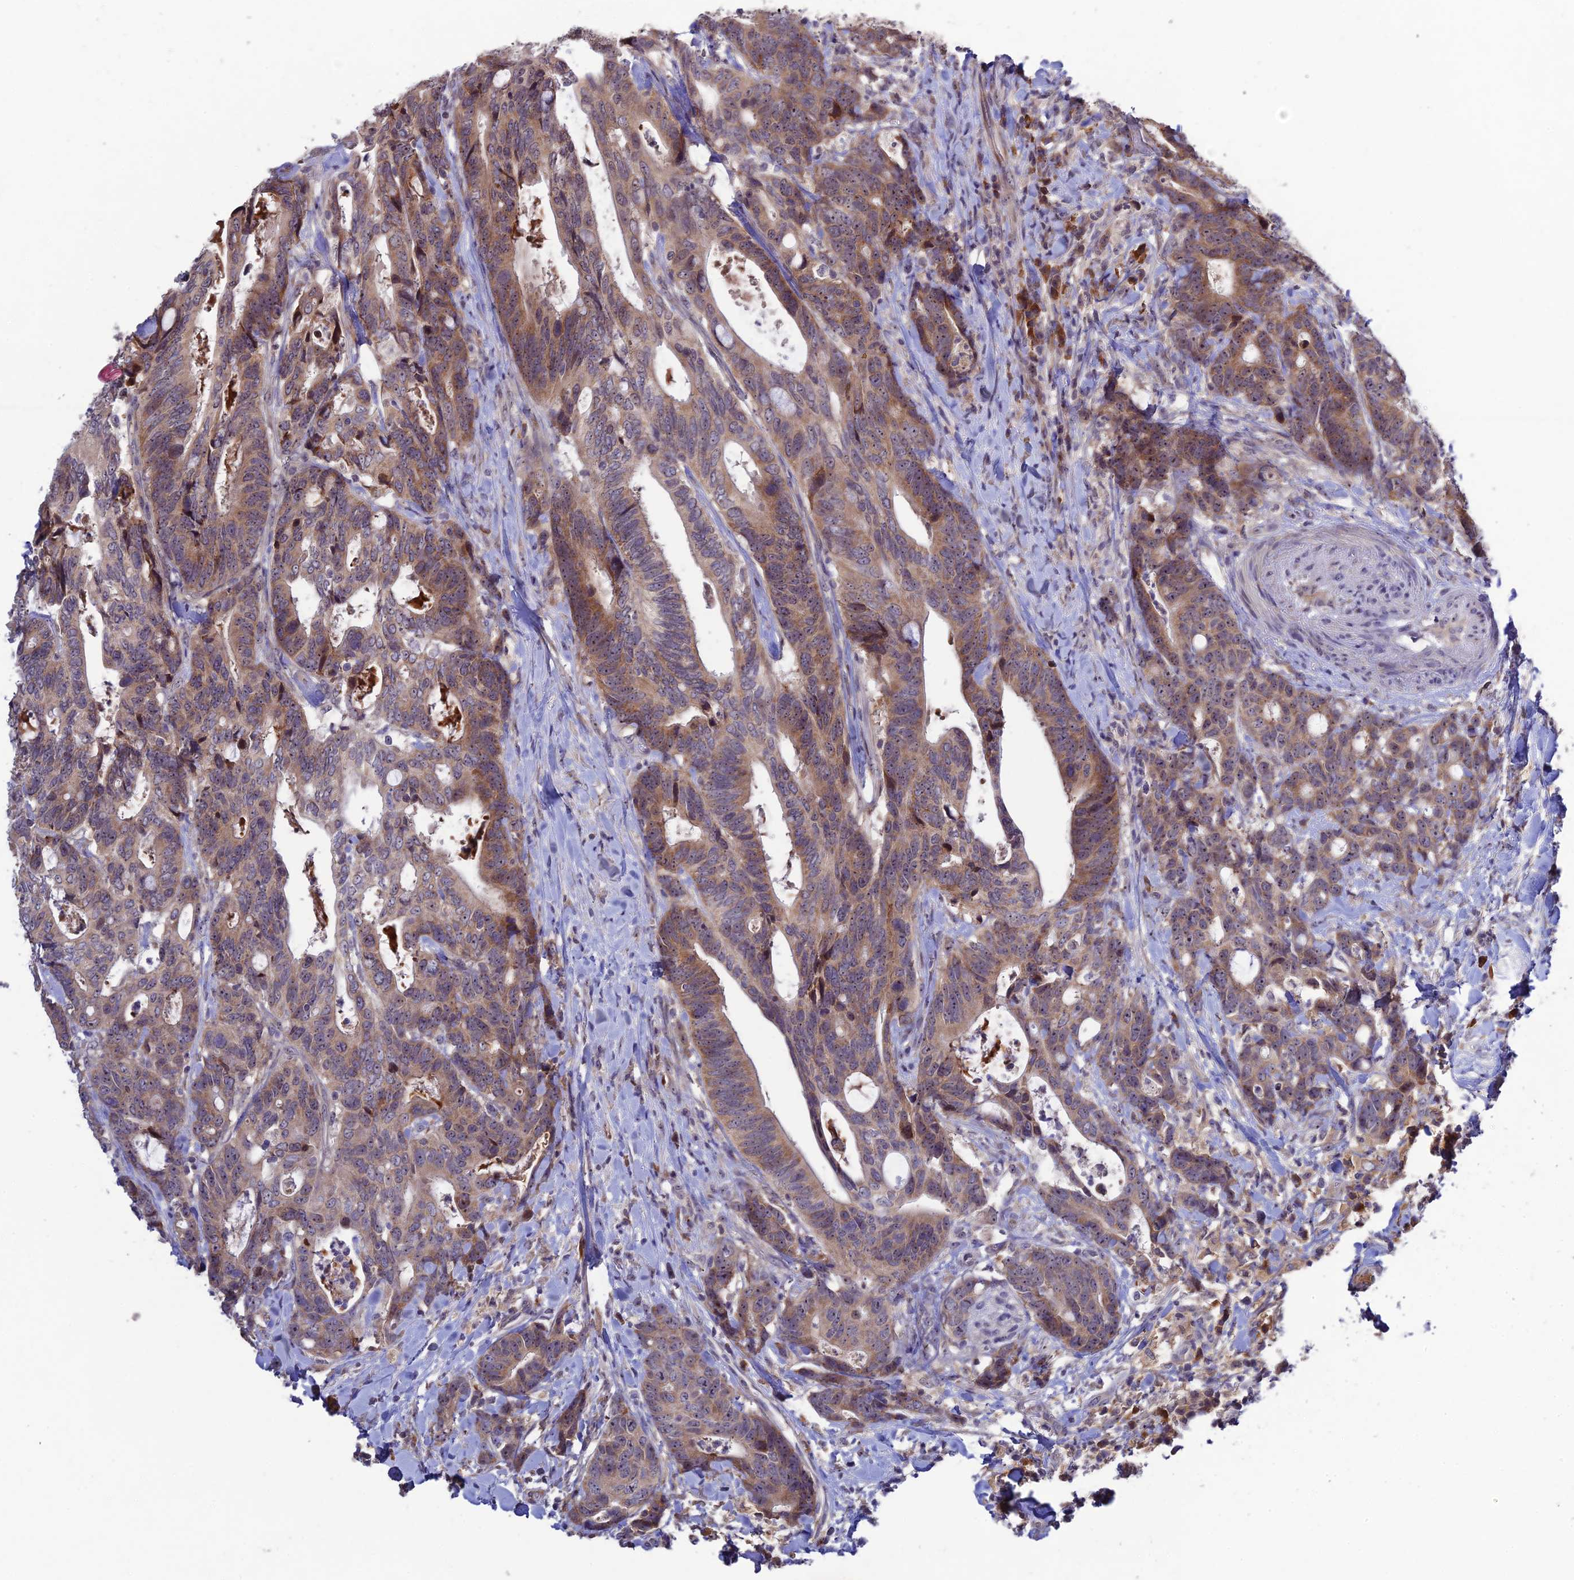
{"staining": {"intensity": "moderate", "quantity": ">75%", "location": "cytoplasmic/membranous"}, "tissue": "colorectal cancer", "cell_type": "Tumor cells", "image_type": "cancer", "snomed": [{"axis": "morphology", "description": "Adenocarcinoma, NOS"}, {"axis": "topography", "description": "Colon"}], "caption": "Colorectal cancer was stained to show a protein in brown. There is medium levels of moderate cytoplasmic/membranous positivity in about >75% of tumor cells.", "gene": "CHST5", "patient": {"sex": "female", "age": 82}}